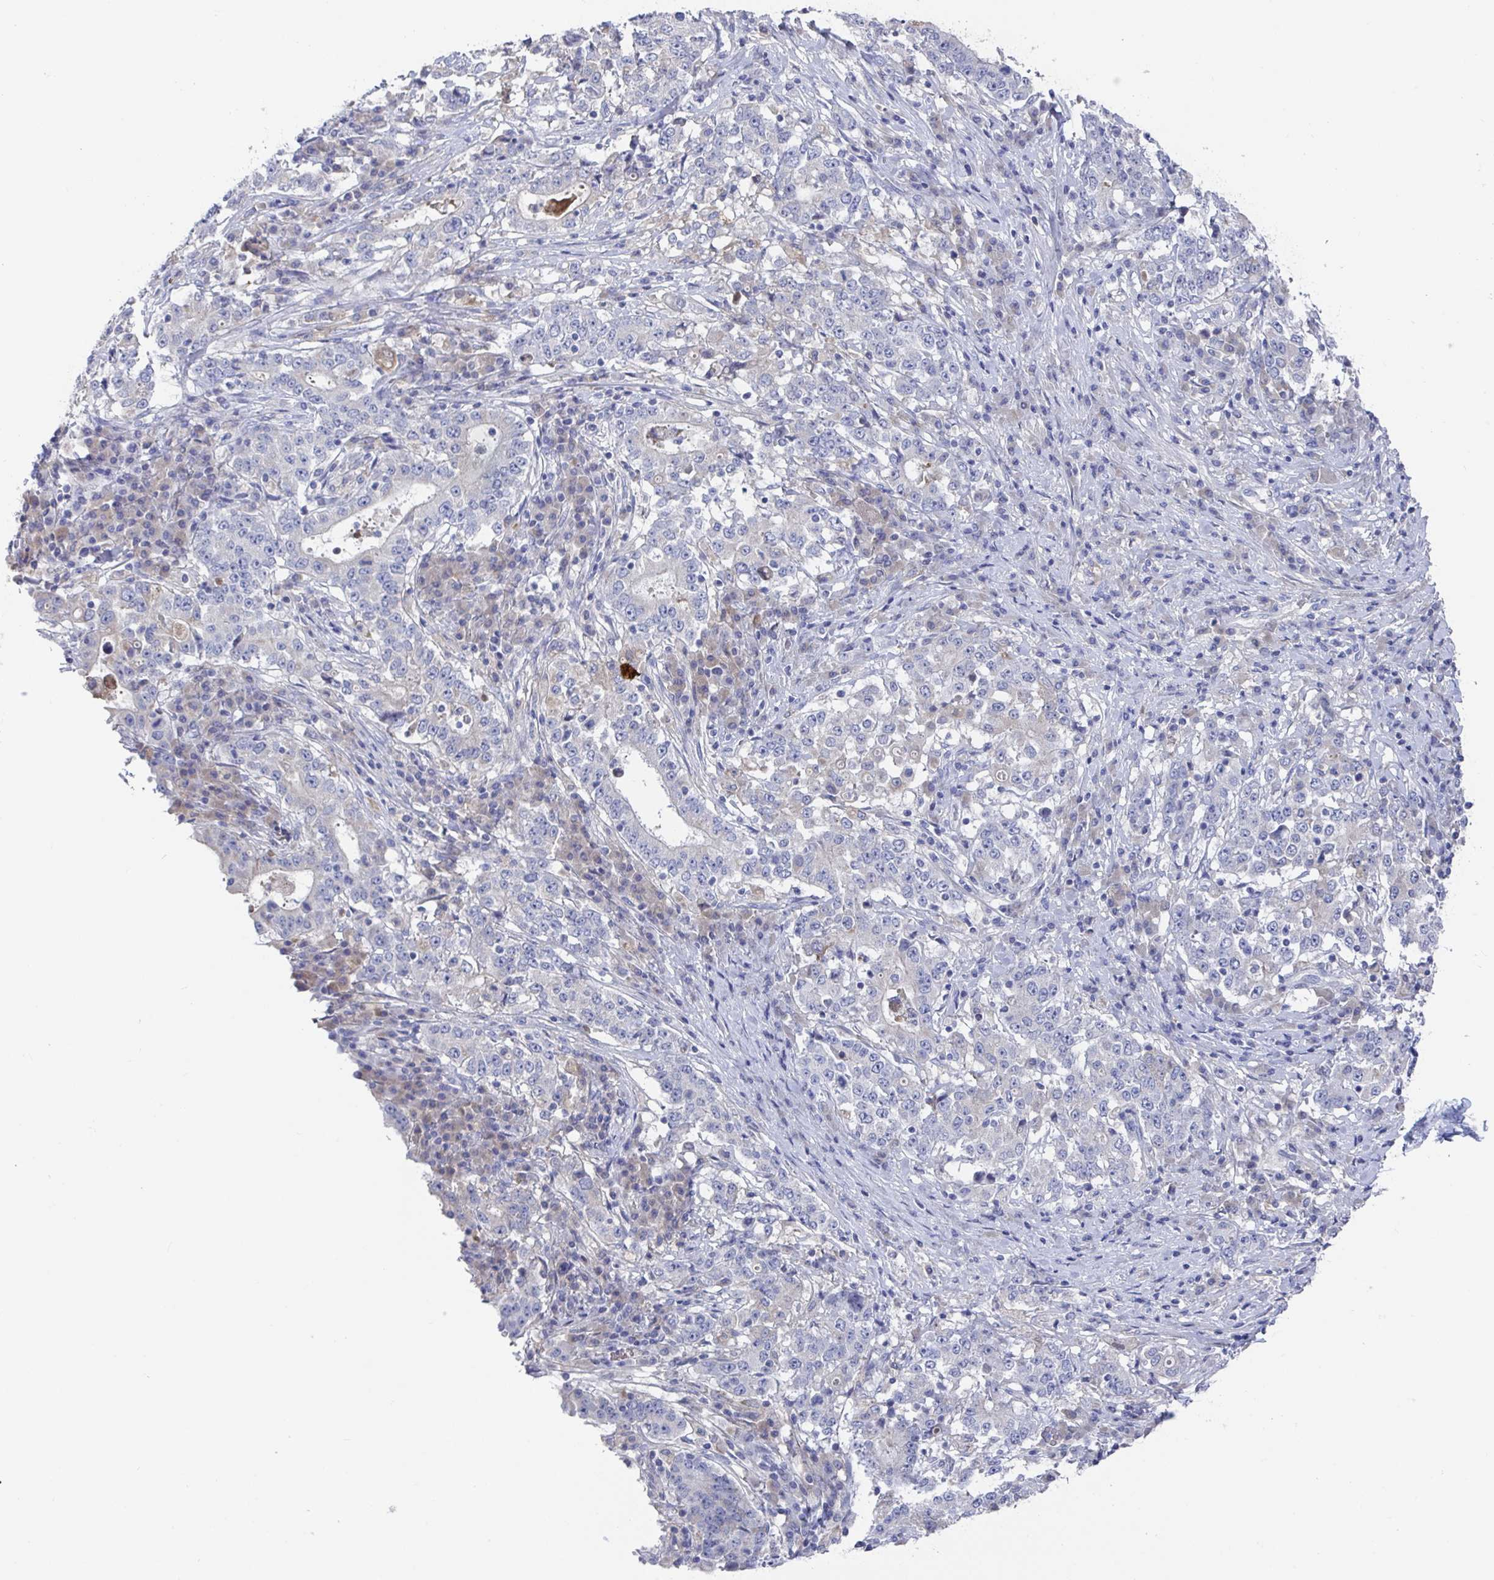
{"staining": {"intensity": "negative", "quantity": "none", "location": "none"}, "tissue": "stomach cancer", "cell_type": "Tumor cells", "image_type": "cancer", "snomed": [{"axis": "morphology", "description": "Adenocarcinoma, NOS"}, {"axis": "topography", "description": "Stomach"}], "caption": "Adenocarcinoma (stomach) stained for a protein using immunohistochemistry demonstrates no staining tumor cells.", "gene": "GPR148", "patient": {"sex": "male", "age": 59}}